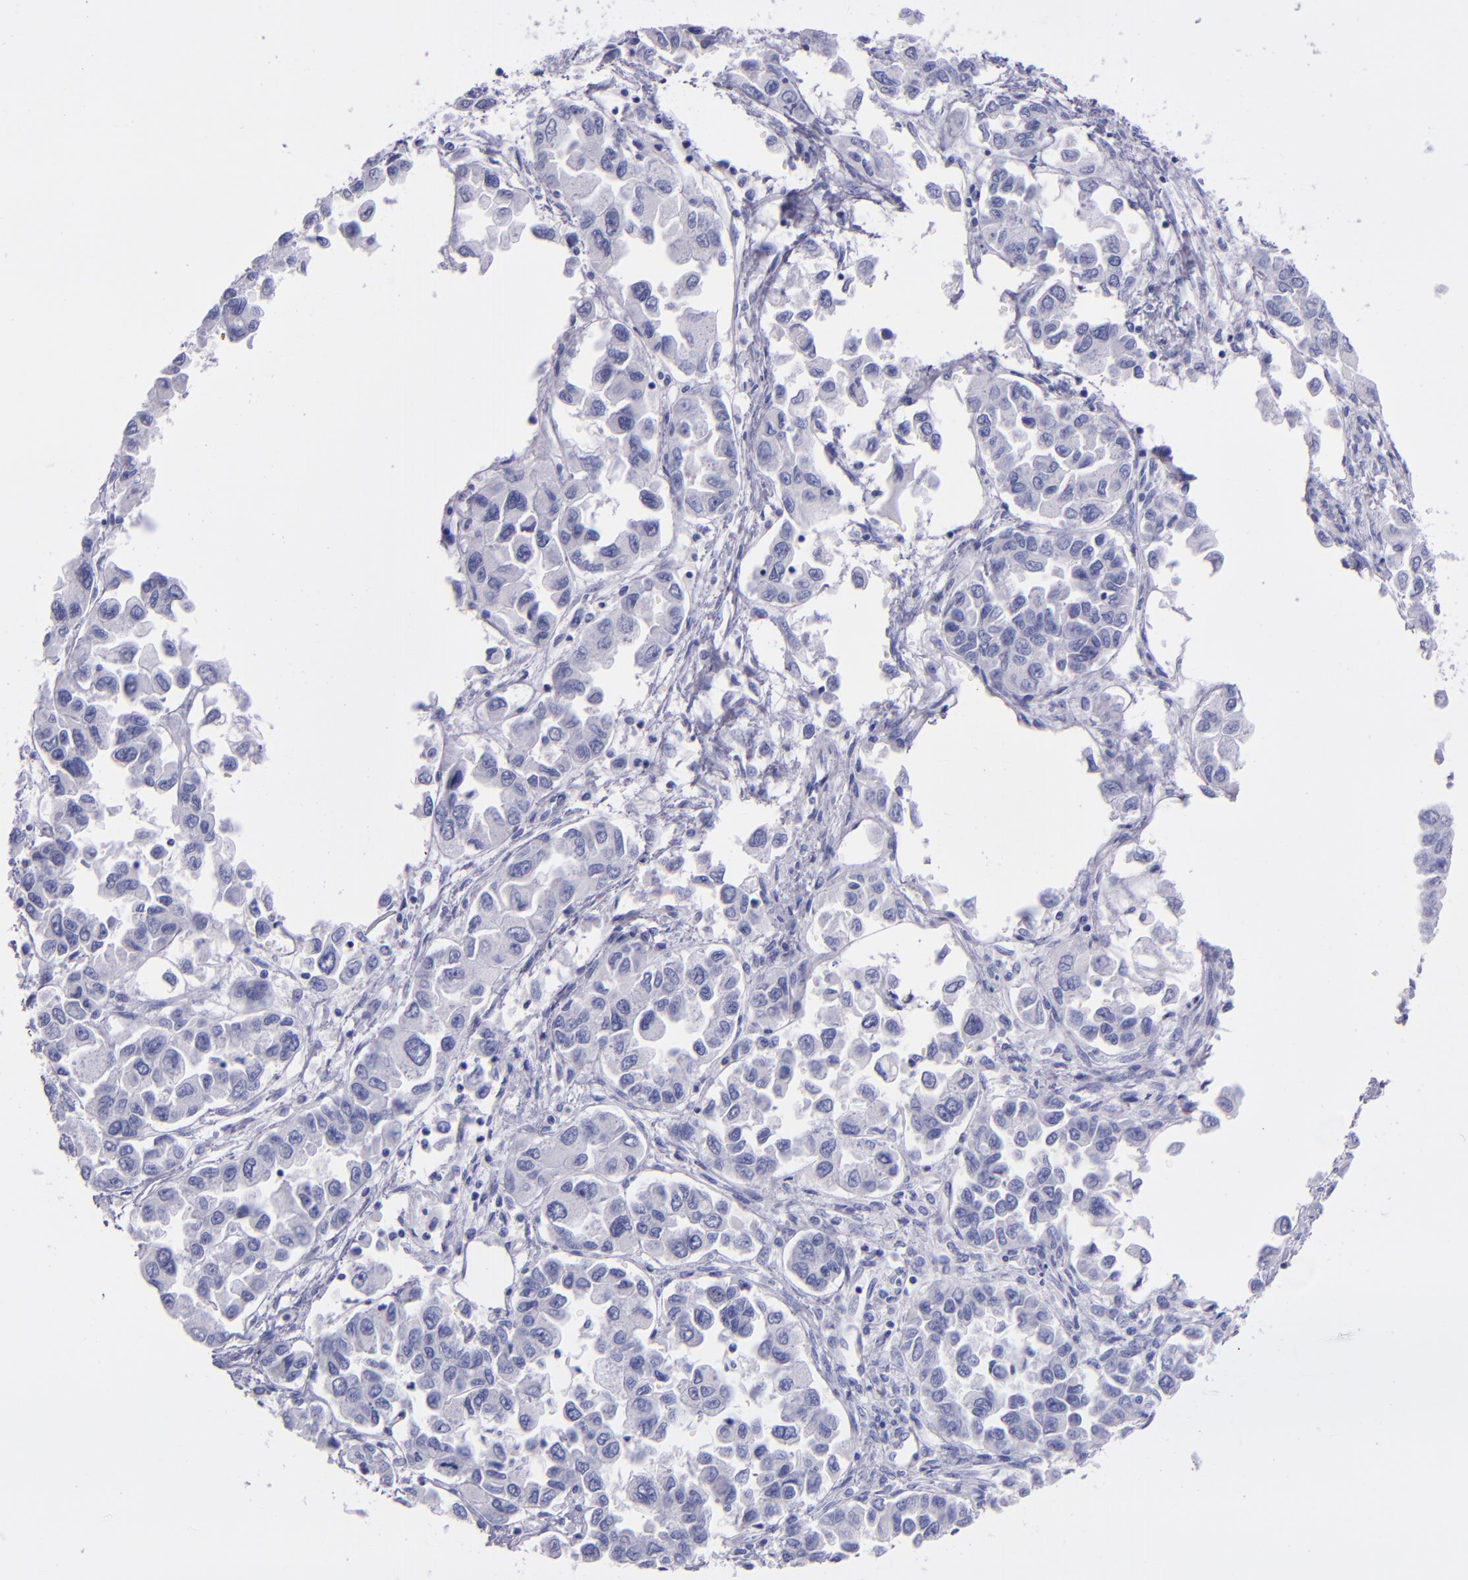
{"staining": {"intensity": "negative", "quantity": "none", "location": "none"}, "tissue": "ovarian cancer", "cell_type": "Tumor cells", "image_type": "cancer", "snomed": [{"axis": "morphology", "description": "Cystadenocarcinoma, serous, NOS"}, {"axis": "topography", "description": "Ovary"}], "caption": "Immunohistochemistry image of neoplastic tissue: serous cystadenocarcinoma (ovarian) stained with DAB displays no significant protein expression in tumor cells.", "gene": "SFTPA2", "patient": {"sex": "female", "age": 84}}